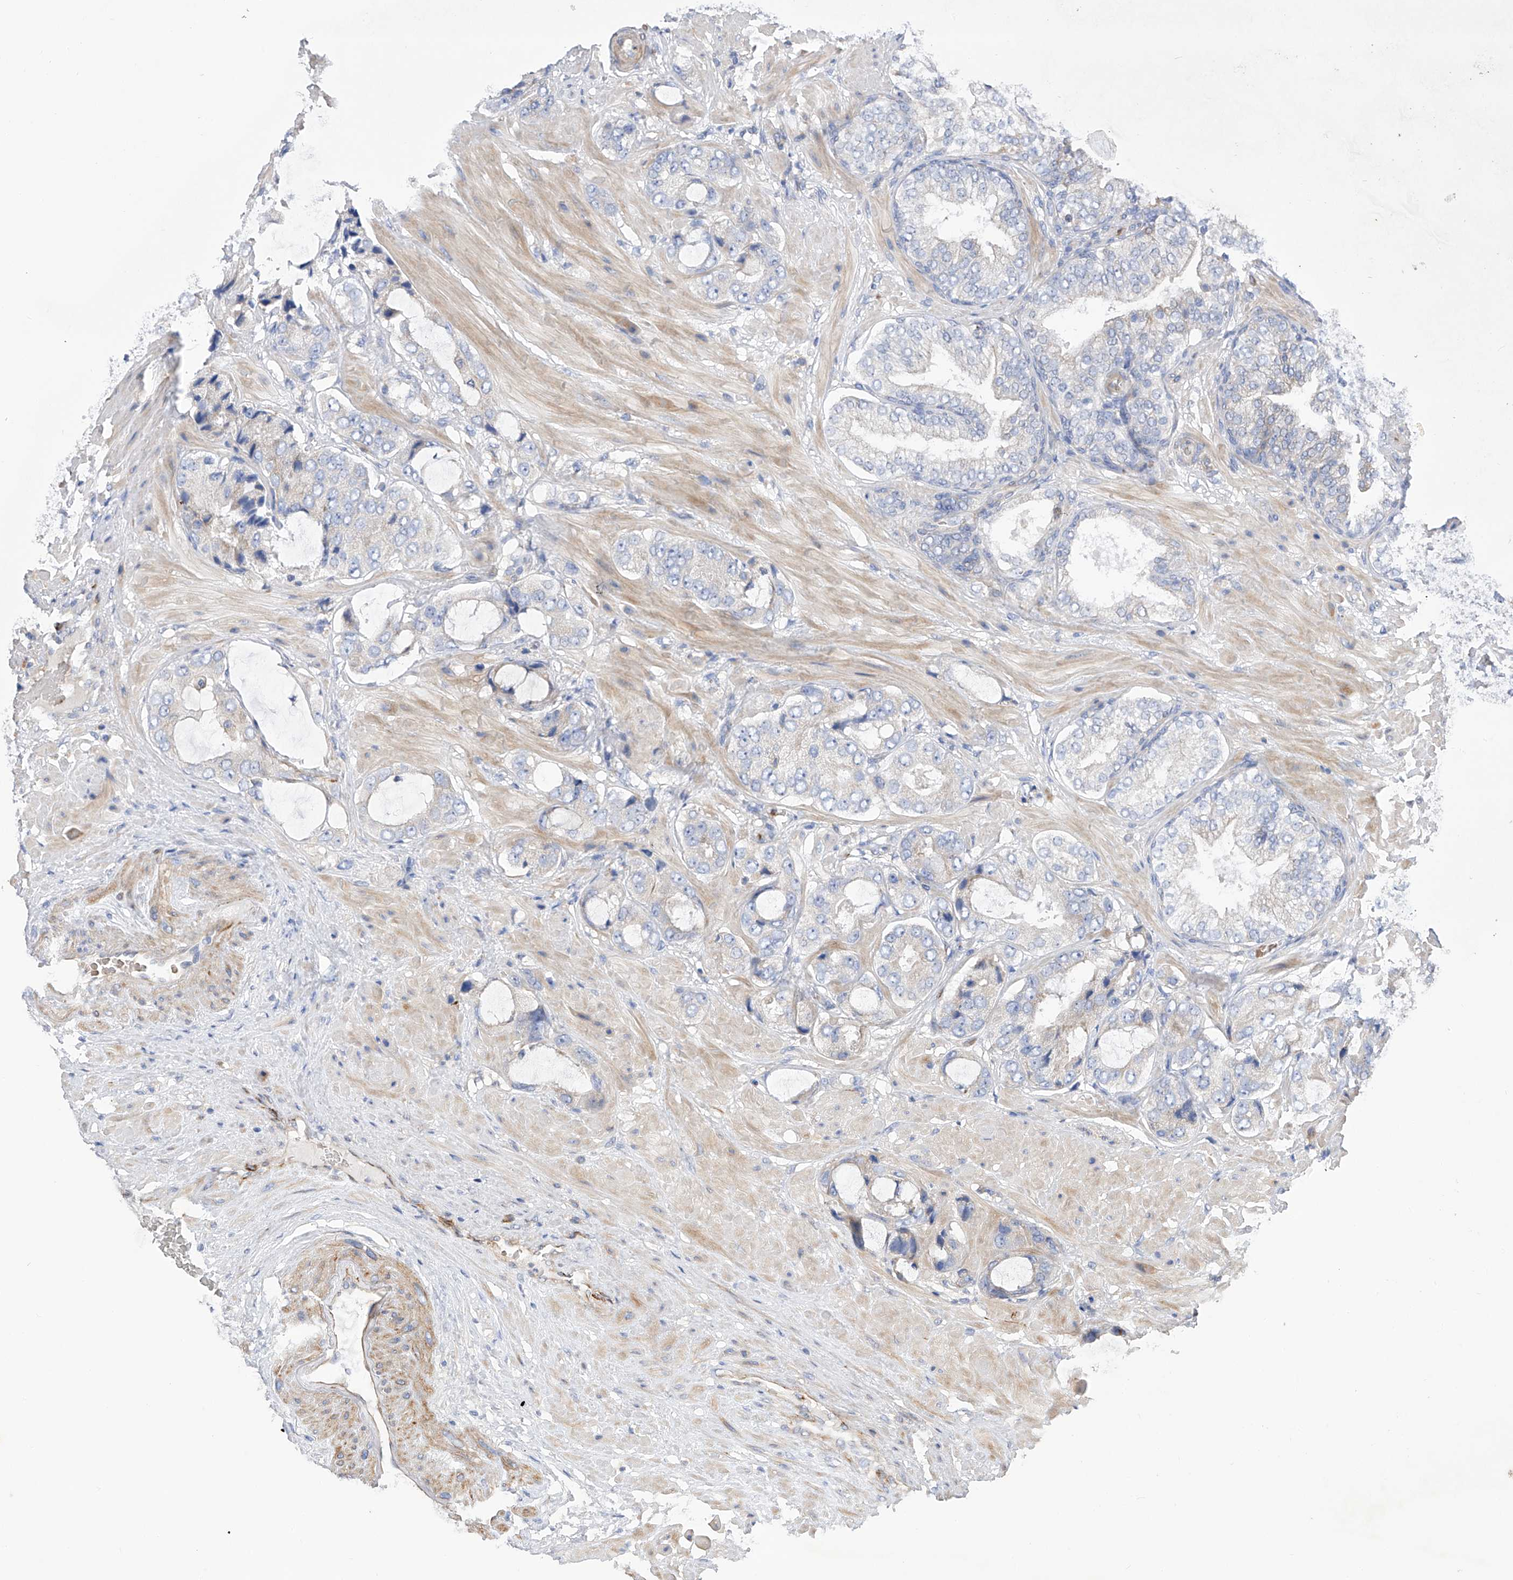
{"staining": {"intensity": "negative", "quantity": "none", "location": "none"}, "tissue": "prostate cancer", "cell_type": "Tumor cells", "image_type": "cancer", "snomed": [{"axis": "morphology", "description": "Adenocarcinoma, High grade"}, {"axis": "topography", "description": "Prostate"}], "caption": "Image shows no protein staining in tumor cells of prostate adenocarcinoma (high-grade) tissue. (DAB immunohistochemistry (IHC) visualized using brightfield microscopy, high magnification).", "gene": "NFATC4", "patient": {"sex": "male", "age": 59}}